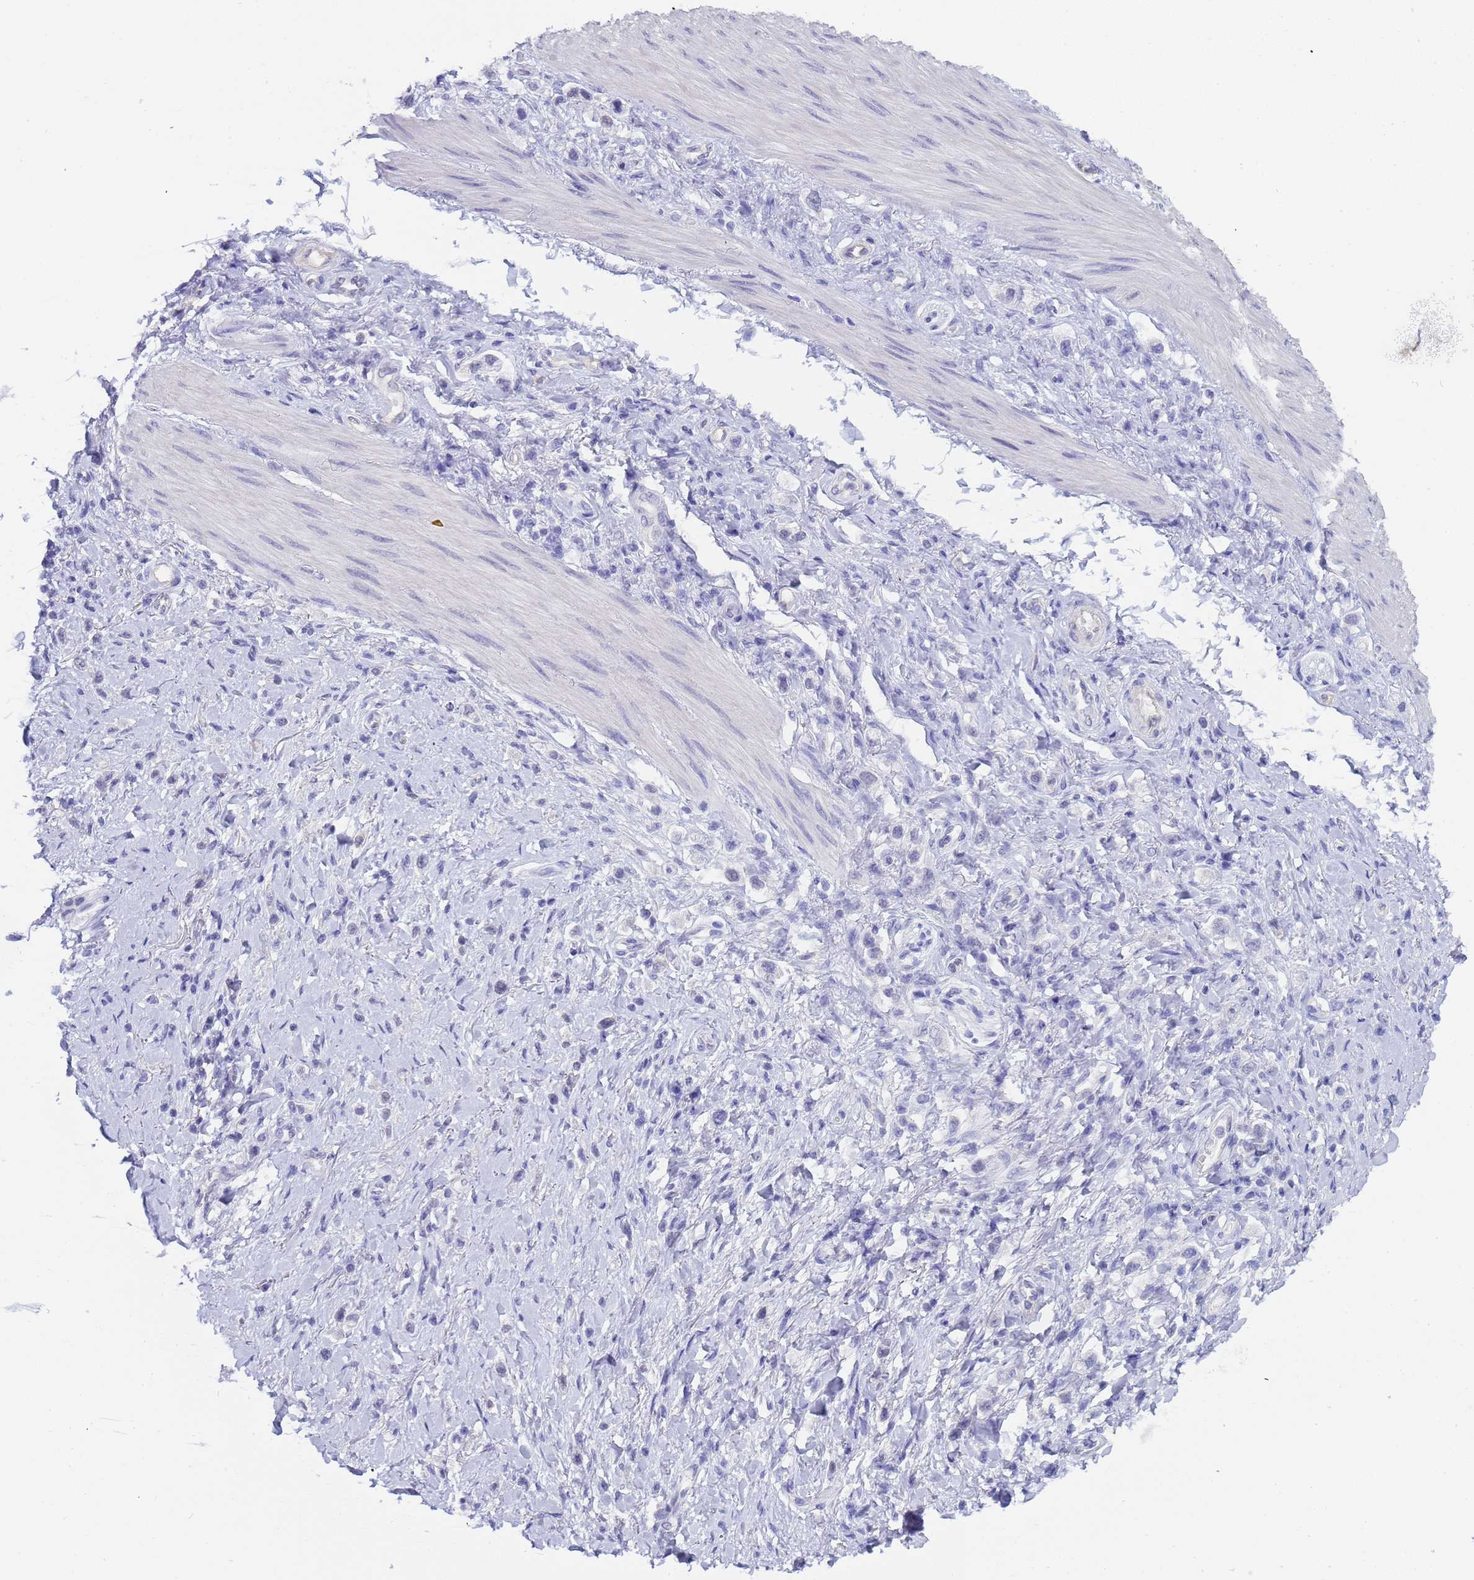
{"staining": {"intensity": "negative", "quantity": "none", "location": "none"}, "tissue": "stomach cancer", "cell_type": "Tumor cells", "image_type": "cancer", "snomed": [{"axis": "morphology", "description": "Adenocarcinoma, NOS"}, {"axis": "topography", "description": "Stomach"}], "caption": "Human stomach adenocarcinoma stained for a protein using immunohistochemistry demonstrates no positivity in tumor cells.", "gene": "CTRC", "patient": {"sex": "female", "age": 65}}